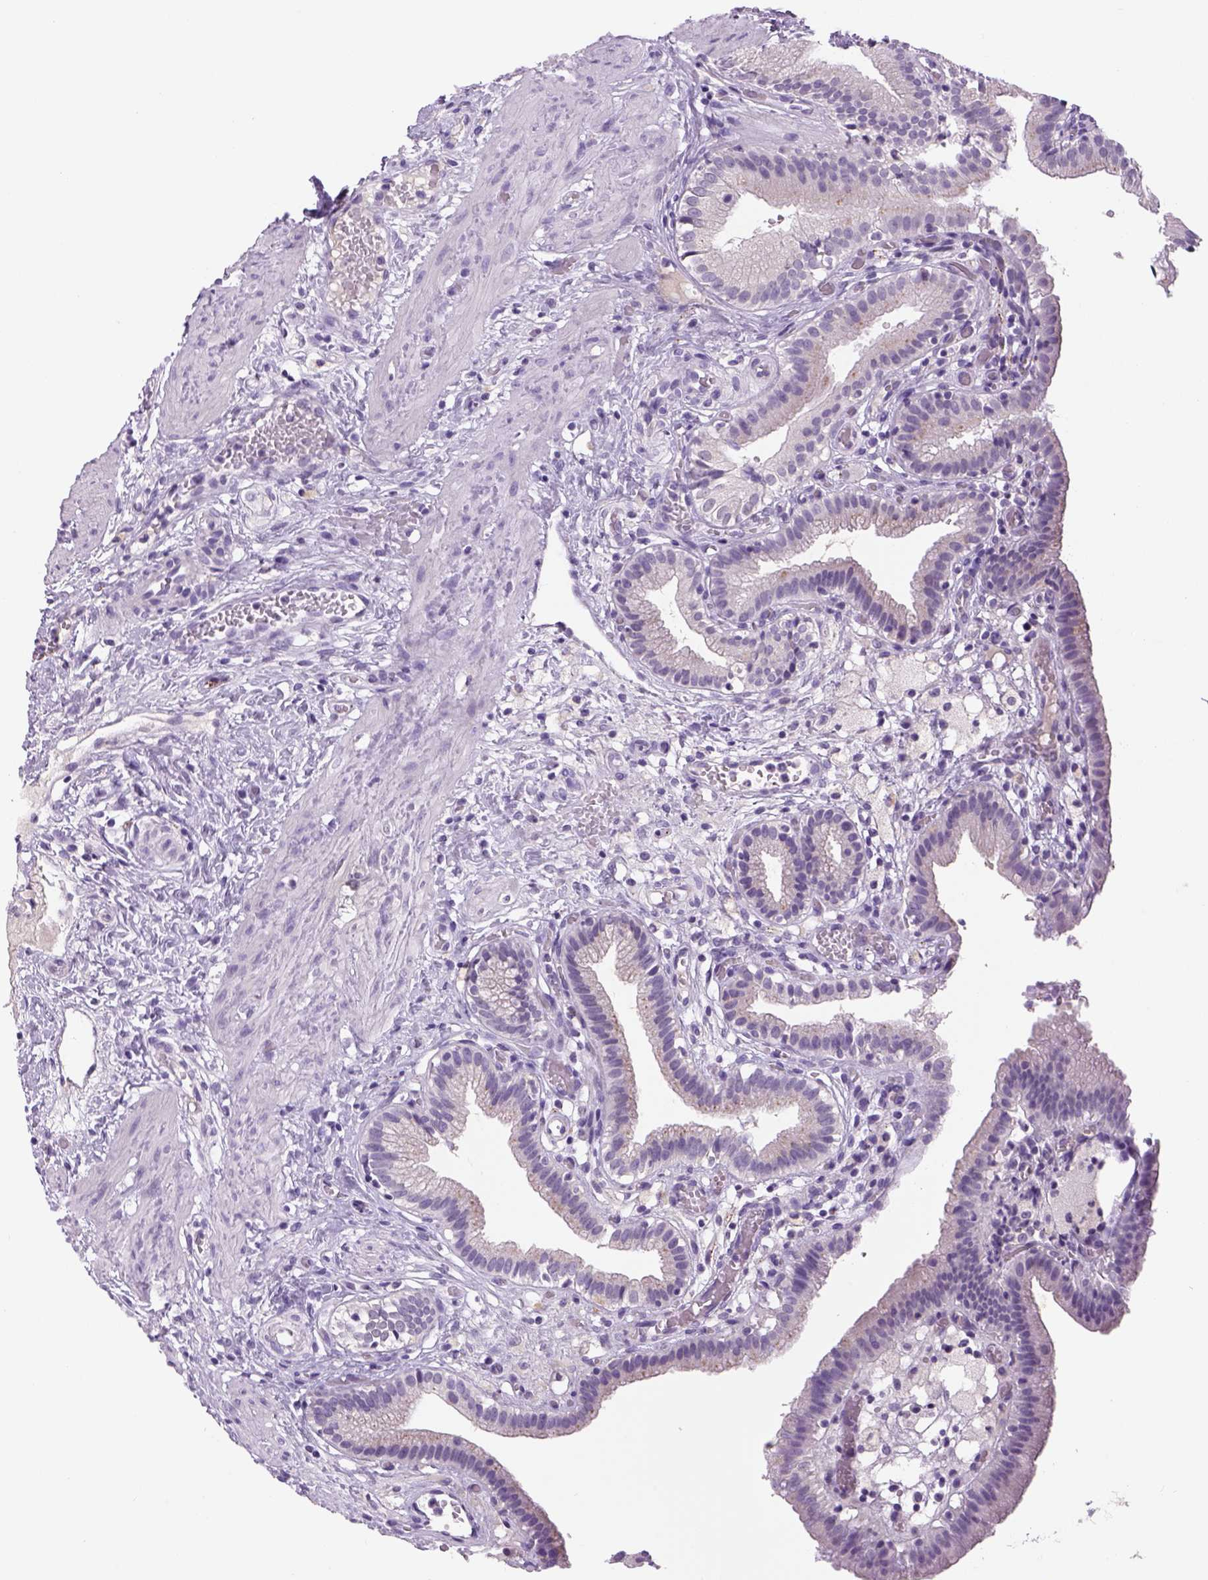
{"staining": {"intensity": "negative", "quantity": "none", "location": "none"}, "tissue": "gallbladder", "cell_type": "Glandular cells", "image_type": "normal", "snomed": [{"axis": "morphology", "description": "Normal tissue, NOS"}, {"axis": "topography", "description": "Gallbladder"}], "caption": "A high-resolution photomicrograph shows immunohistochemistry (IHC) staining of benign gallbladder, which demonstrates no significant staining in glandular cells.", "gene": "DBH", "patient": {"sex": "female", "age": 24}}